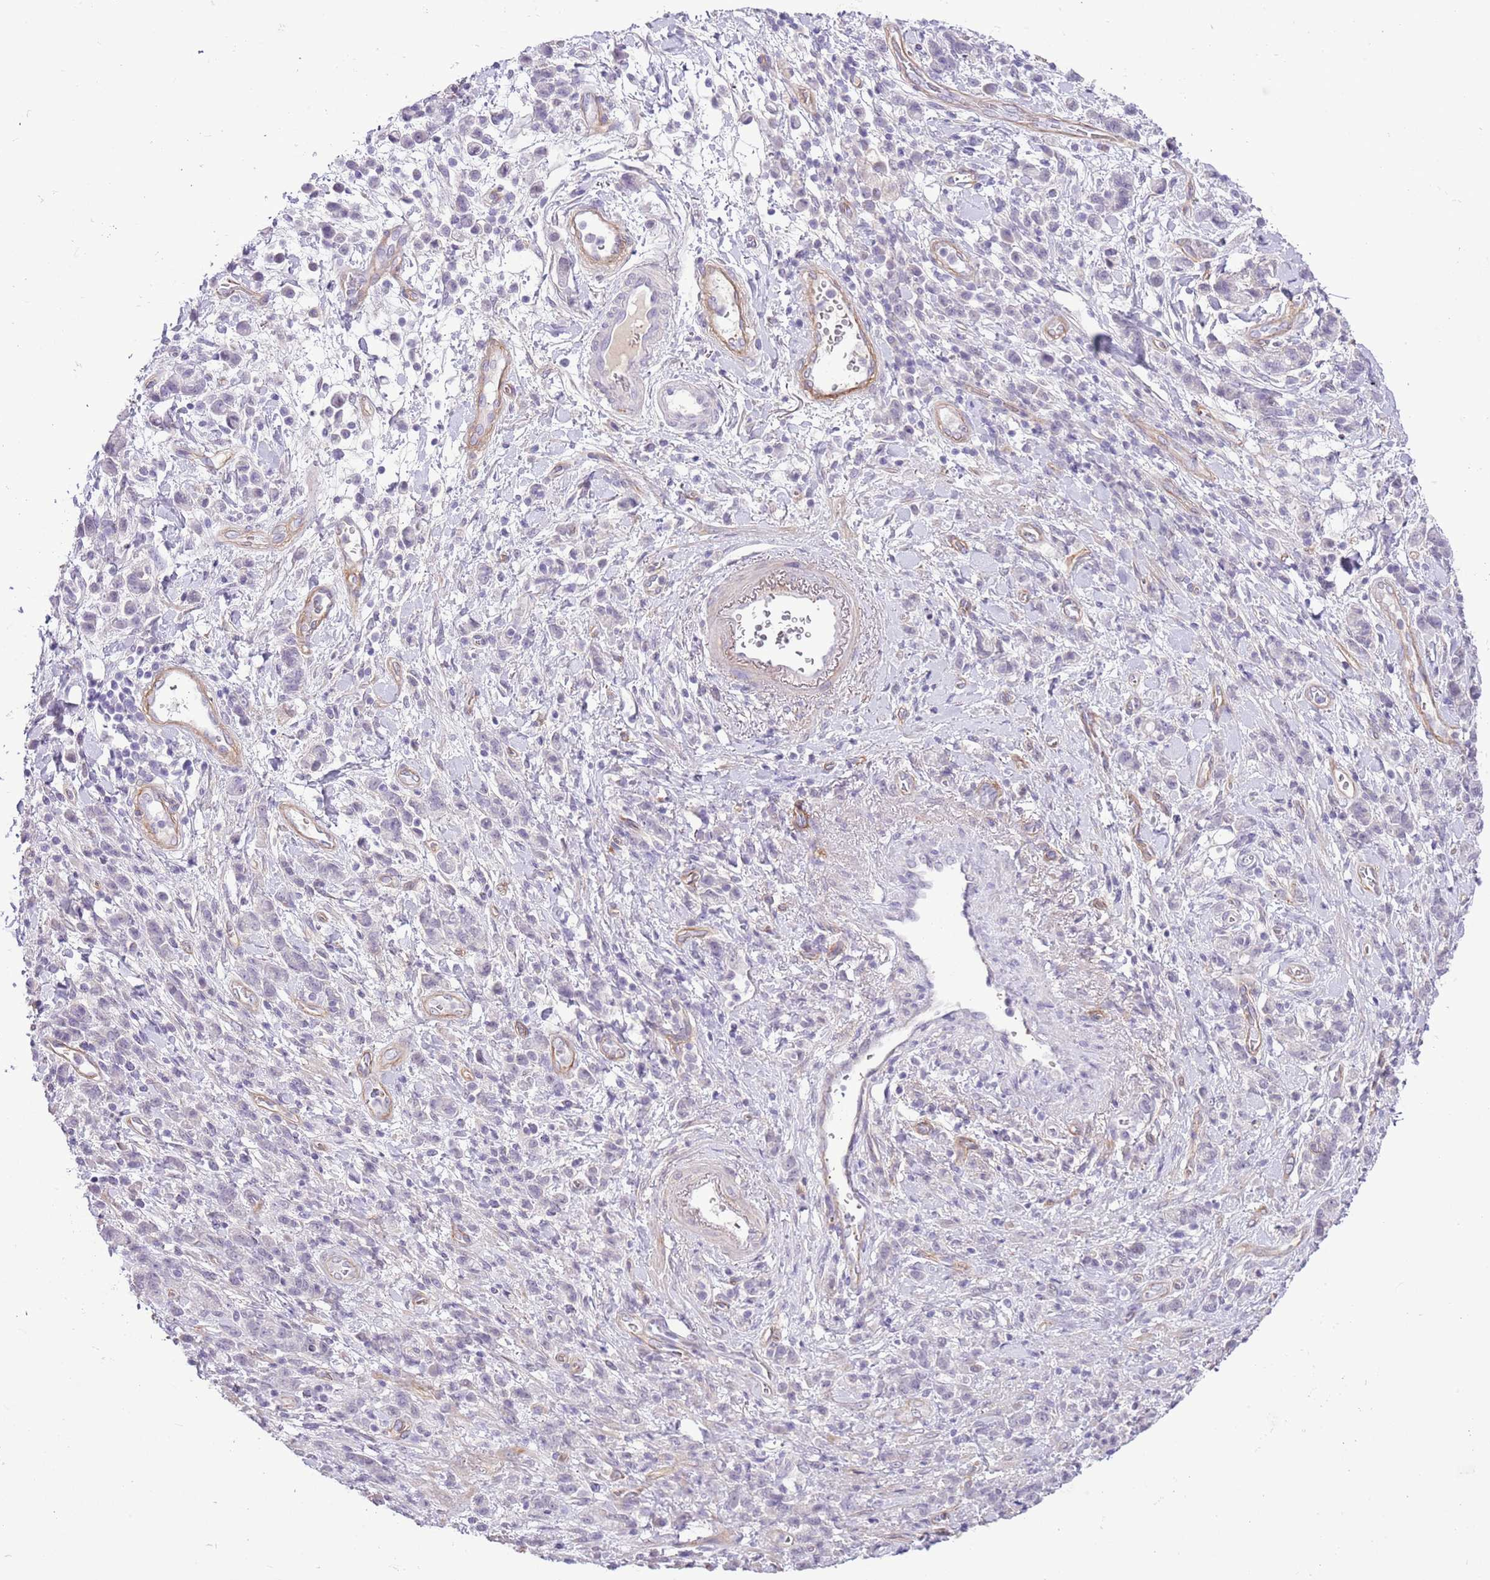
{"staining": {"intensity": "negative", "quantity": "none", "location": "none"}, "tissue": "stomach cancer", "cell_type": "Tumor cells", "image_type": "cancer", "snomed": [{"axis": "morphology", "description": "Adenocarcinoma, NOS"}, {"axis": "topography", "description": "Stomach"}], "caption": "Immunohistochemical staining of adenocarcinoma (stomach) demonstrates no significant staining in tumor cells.", "gene": "MIDN", "patient": {"sex": "male", "age": 77}}